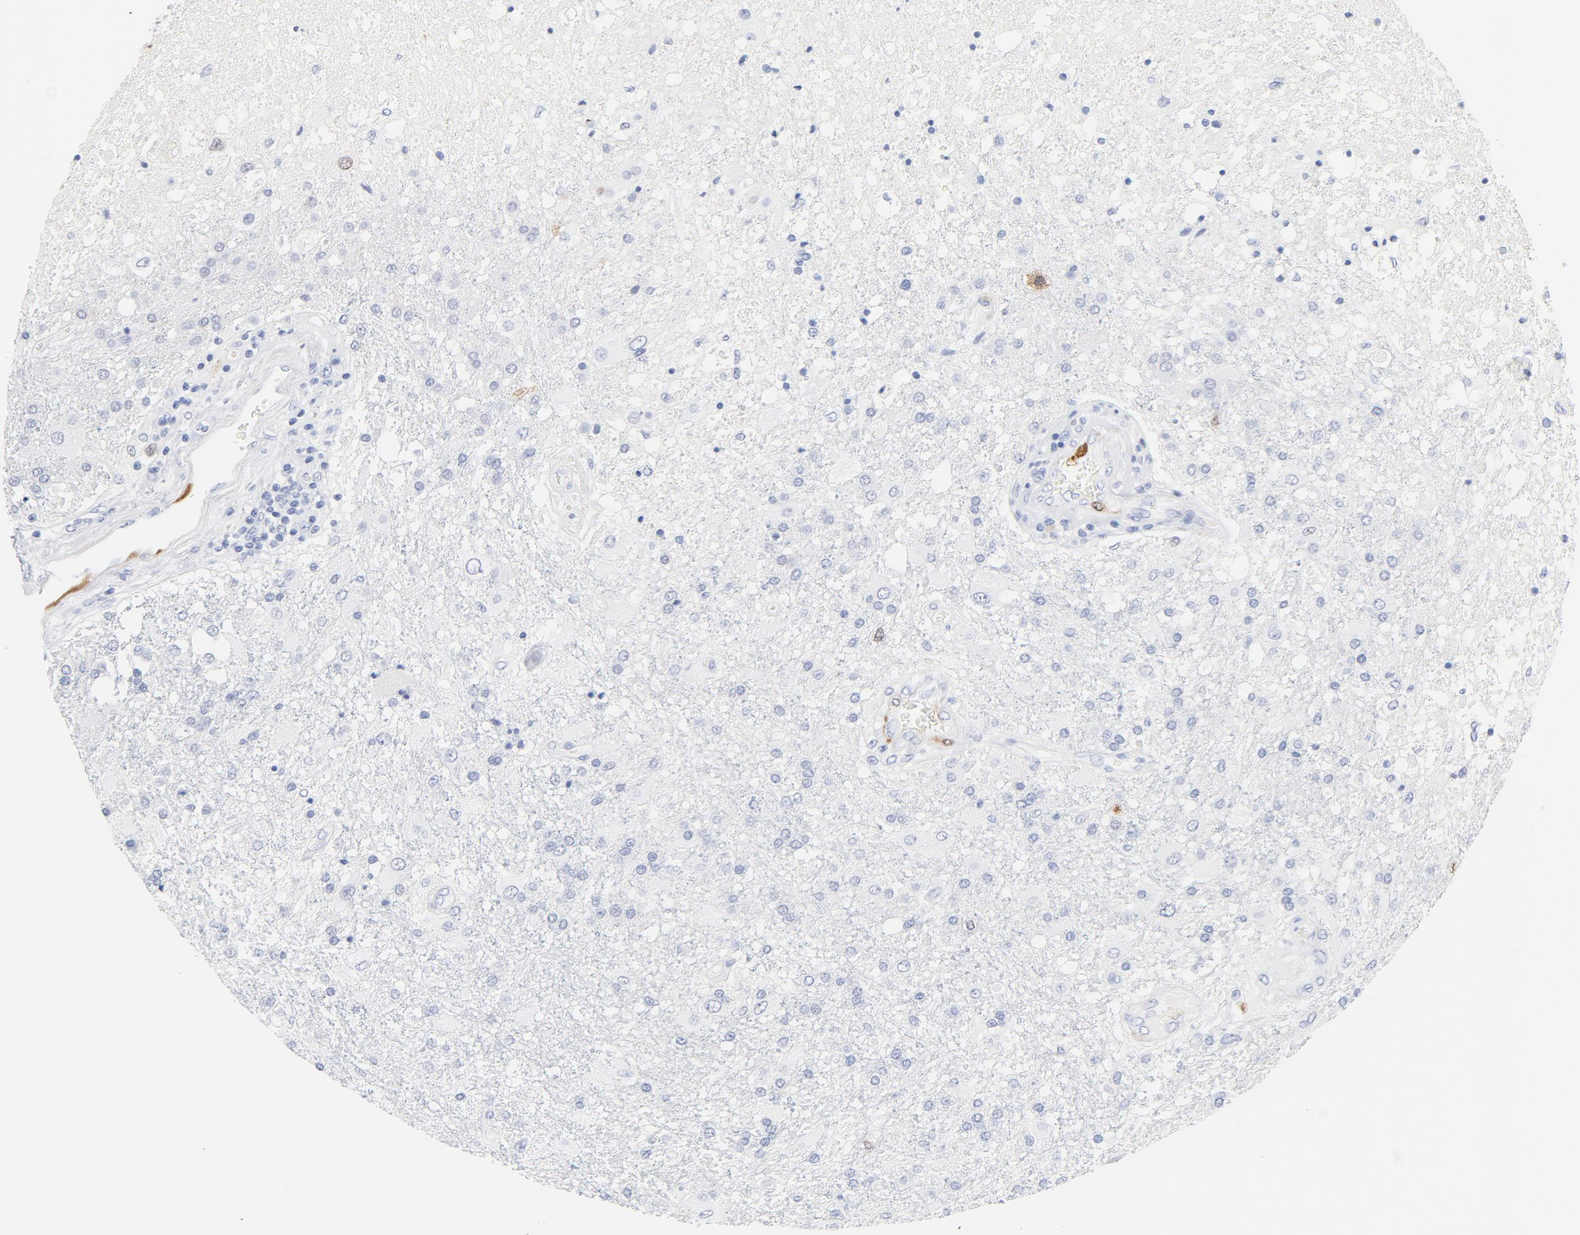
{"staining": {"intensity": "weak", "quantity": "<25%", "location": "nuclear"}, "tissue": "glioma", "cell_type": "Tumor cells", "image_type": "cancer", "snomed": [{"axis": "morphology", "description": "Glioma, malignant, High grade"}, {"axis": "topography", "description": "Cerebral cortex"}], "caption": "IHC of glioma reveals no positivity in tumor cells. (DAB (3,3'-diaminobenzidine) IHC, high magnification).", "gene": "CDC20", "patient": {"sex": "male", "age": 79}}